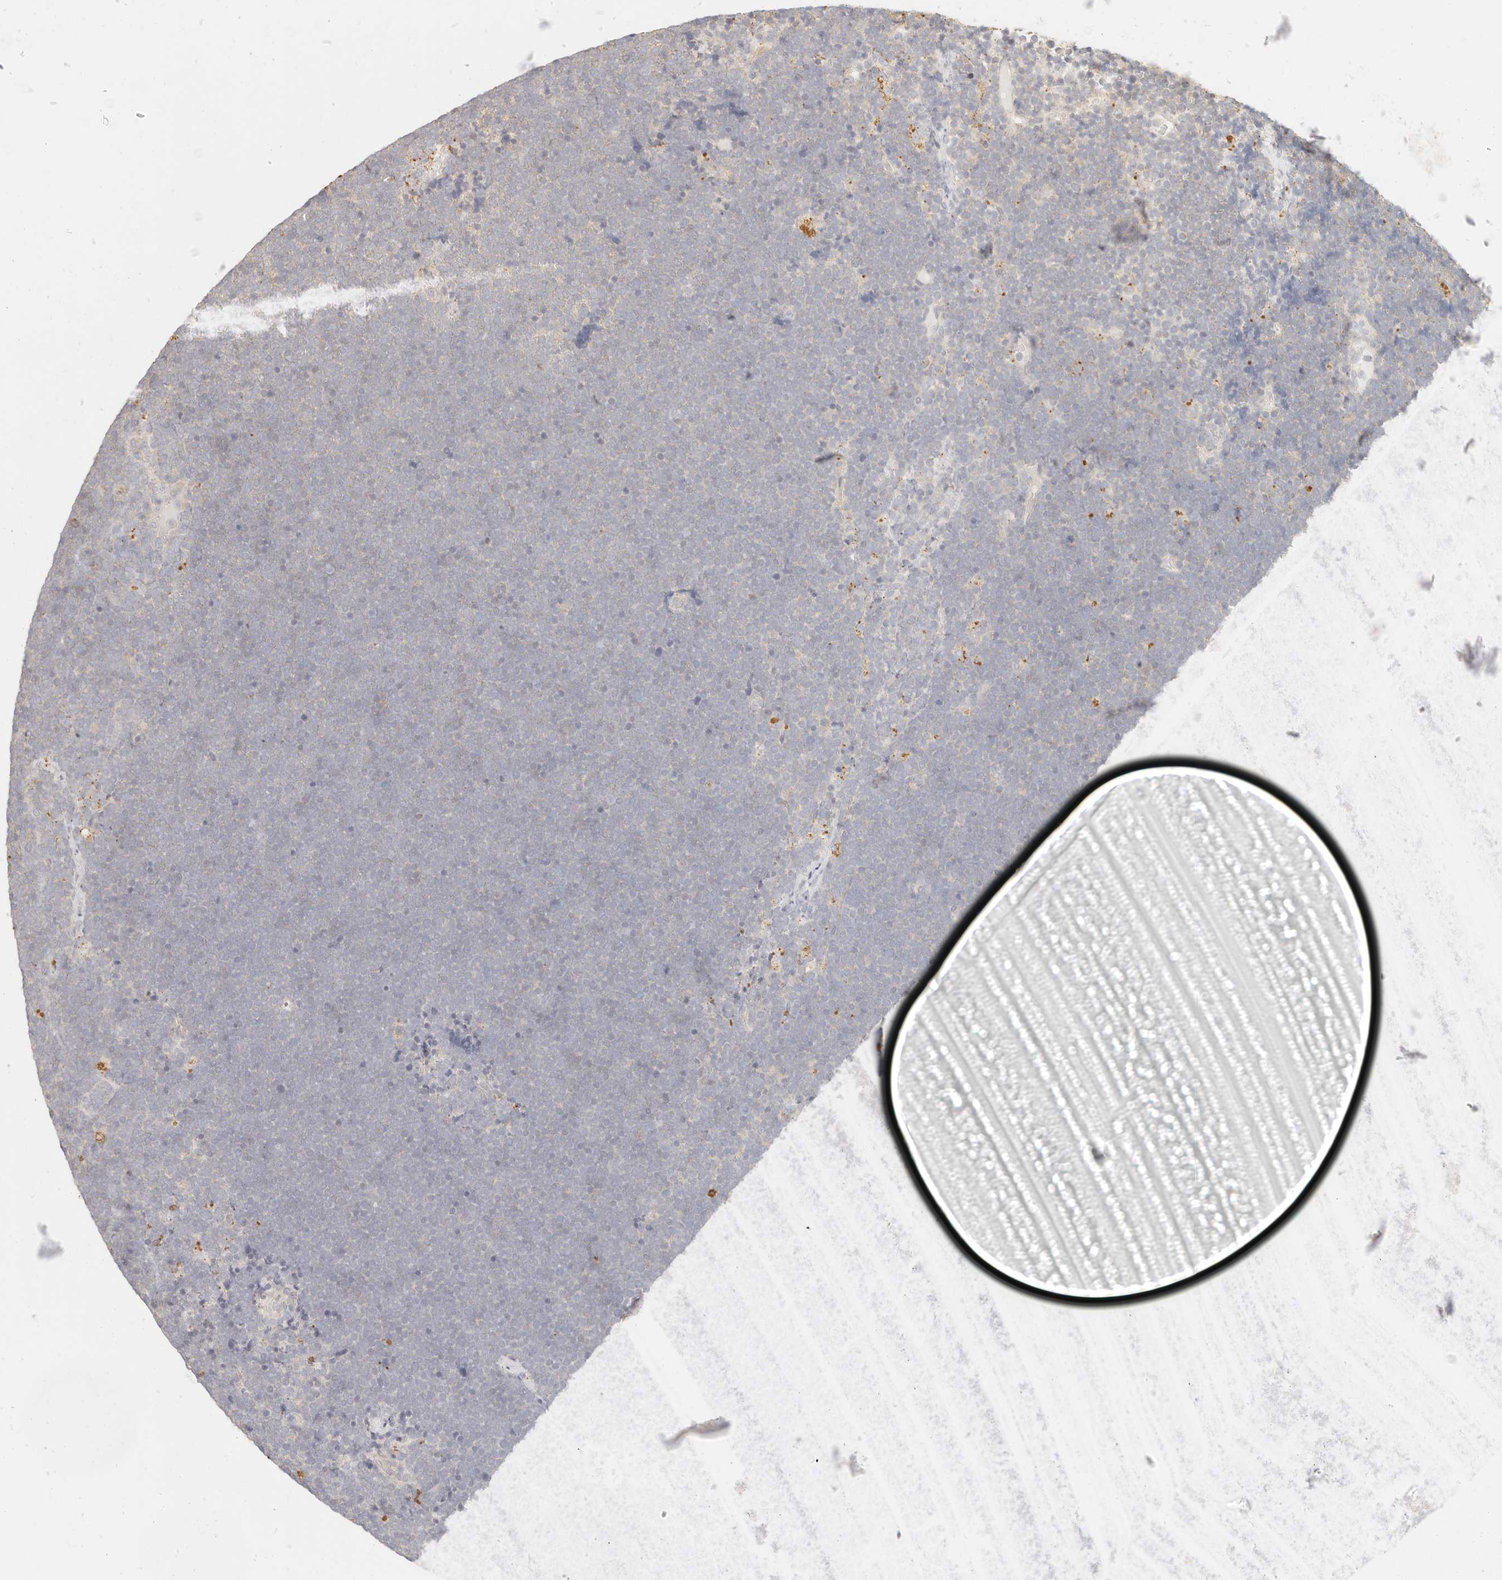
{"staining": {"intensity": "negative", "quantity": "none", "location": "none"}, "tissue": "lymphoma", "cell_type": "Tumor cells", "image_type": "cancer", "snomed": [{"axis": "morphology", "description": "Malignant lymphoma, non-Hodgkin's type, High grade"}, {"axis": "topography", "description": "Lymph node"}], "caption": "IHC image of human high-grade malignant lymphoma, non-Hodgkin's type stained for a protein (brown), which reveals no positivity in tumor cells. (DAB immunohistochemistry (IHC) with hematoxylin counter stain).", "gene": "CNMD", "patient": {"sex": "male", "age": 13}}